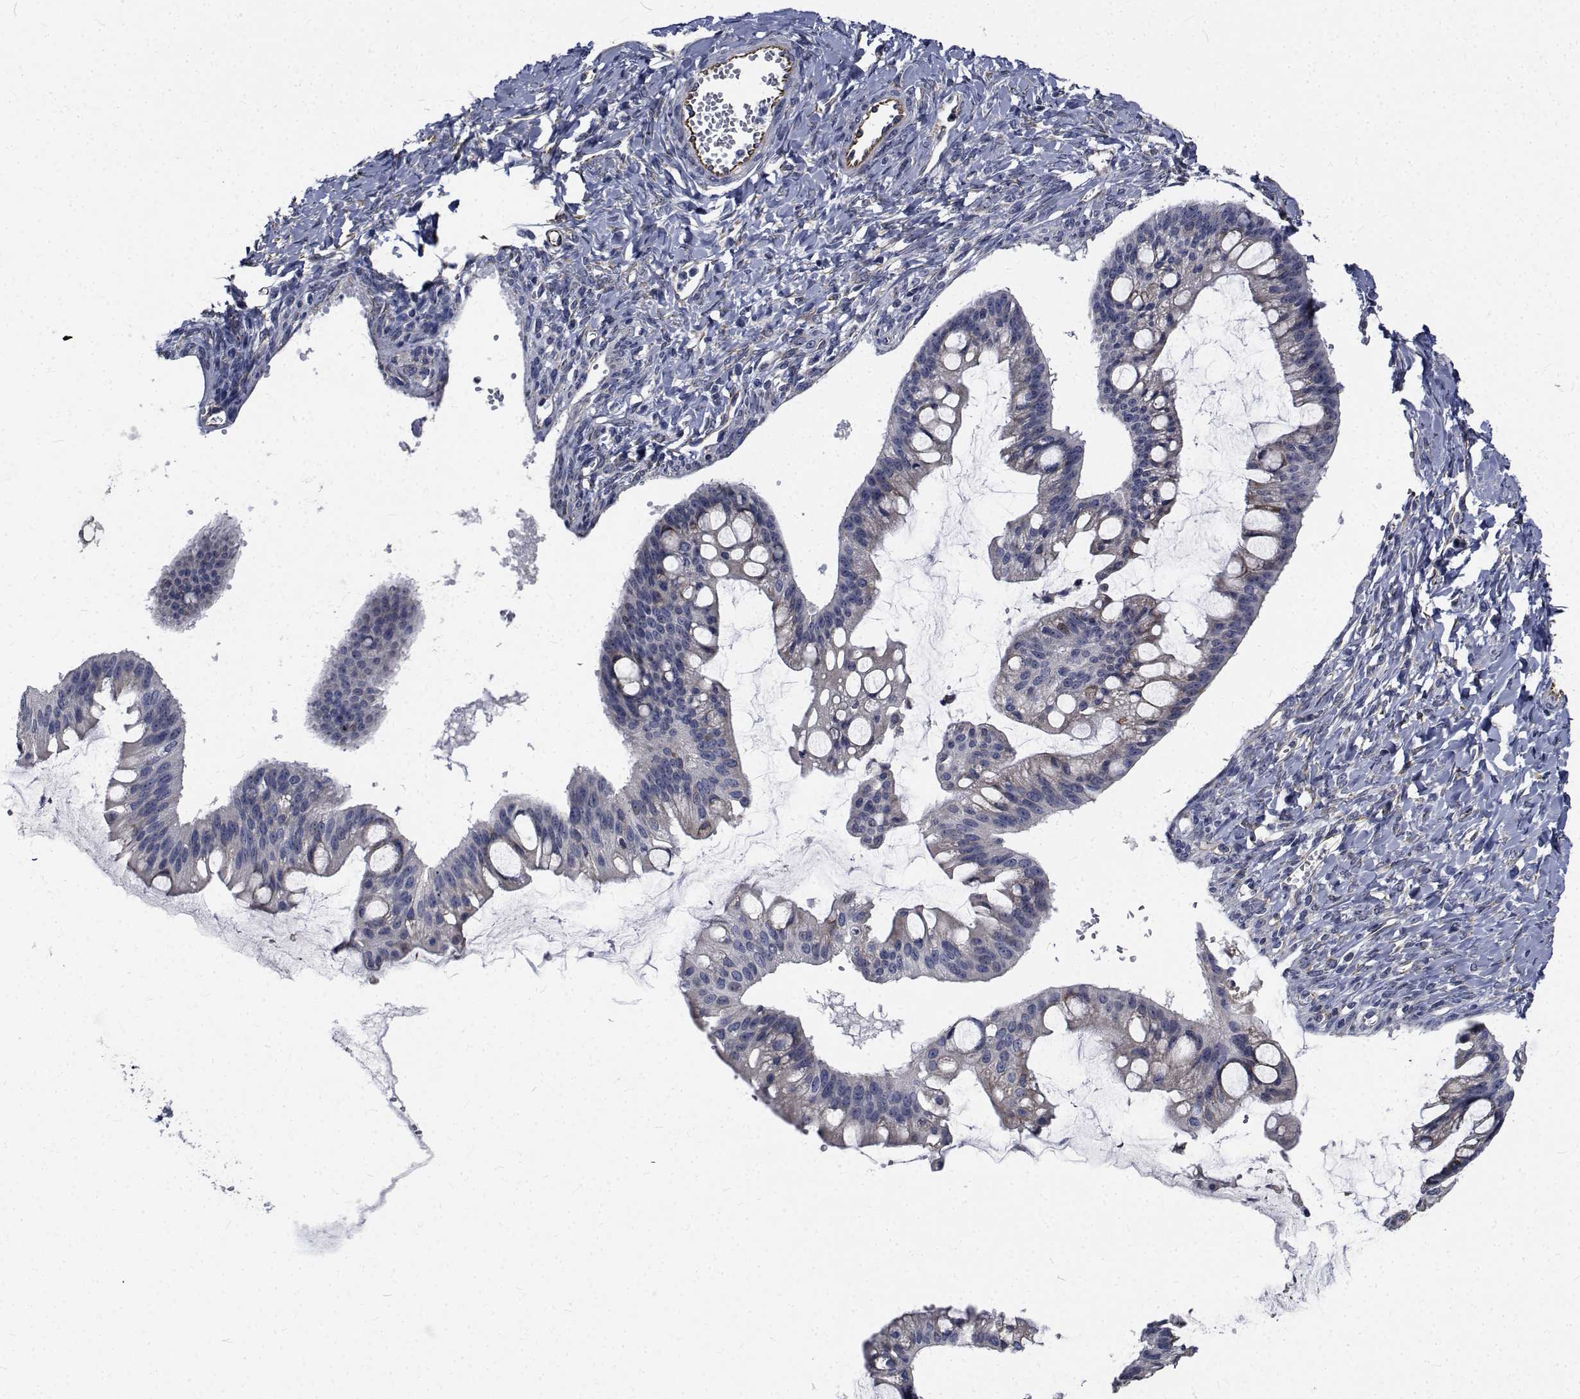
{"staining": {"intensity": "negative", "quantity": "none", "location": "none"}, "tissue": "ovarian cancer", "cell_type": "Tumor cells", "image_type": "cancer", "snomed": [{"axis": "morphology", "description": "Cystadenocarcinoma, mucinous, NOS"}, {"axis": "topography", "description": "Ovary"}], "caption": "The image displays no significant expression in tumor cells of ovarian cancer. (Brightfield microscopy of DAB immunohistochemistry at high magnification).", "gene": "TTBK1", "patient": {"sex": "female", "age": 73}}